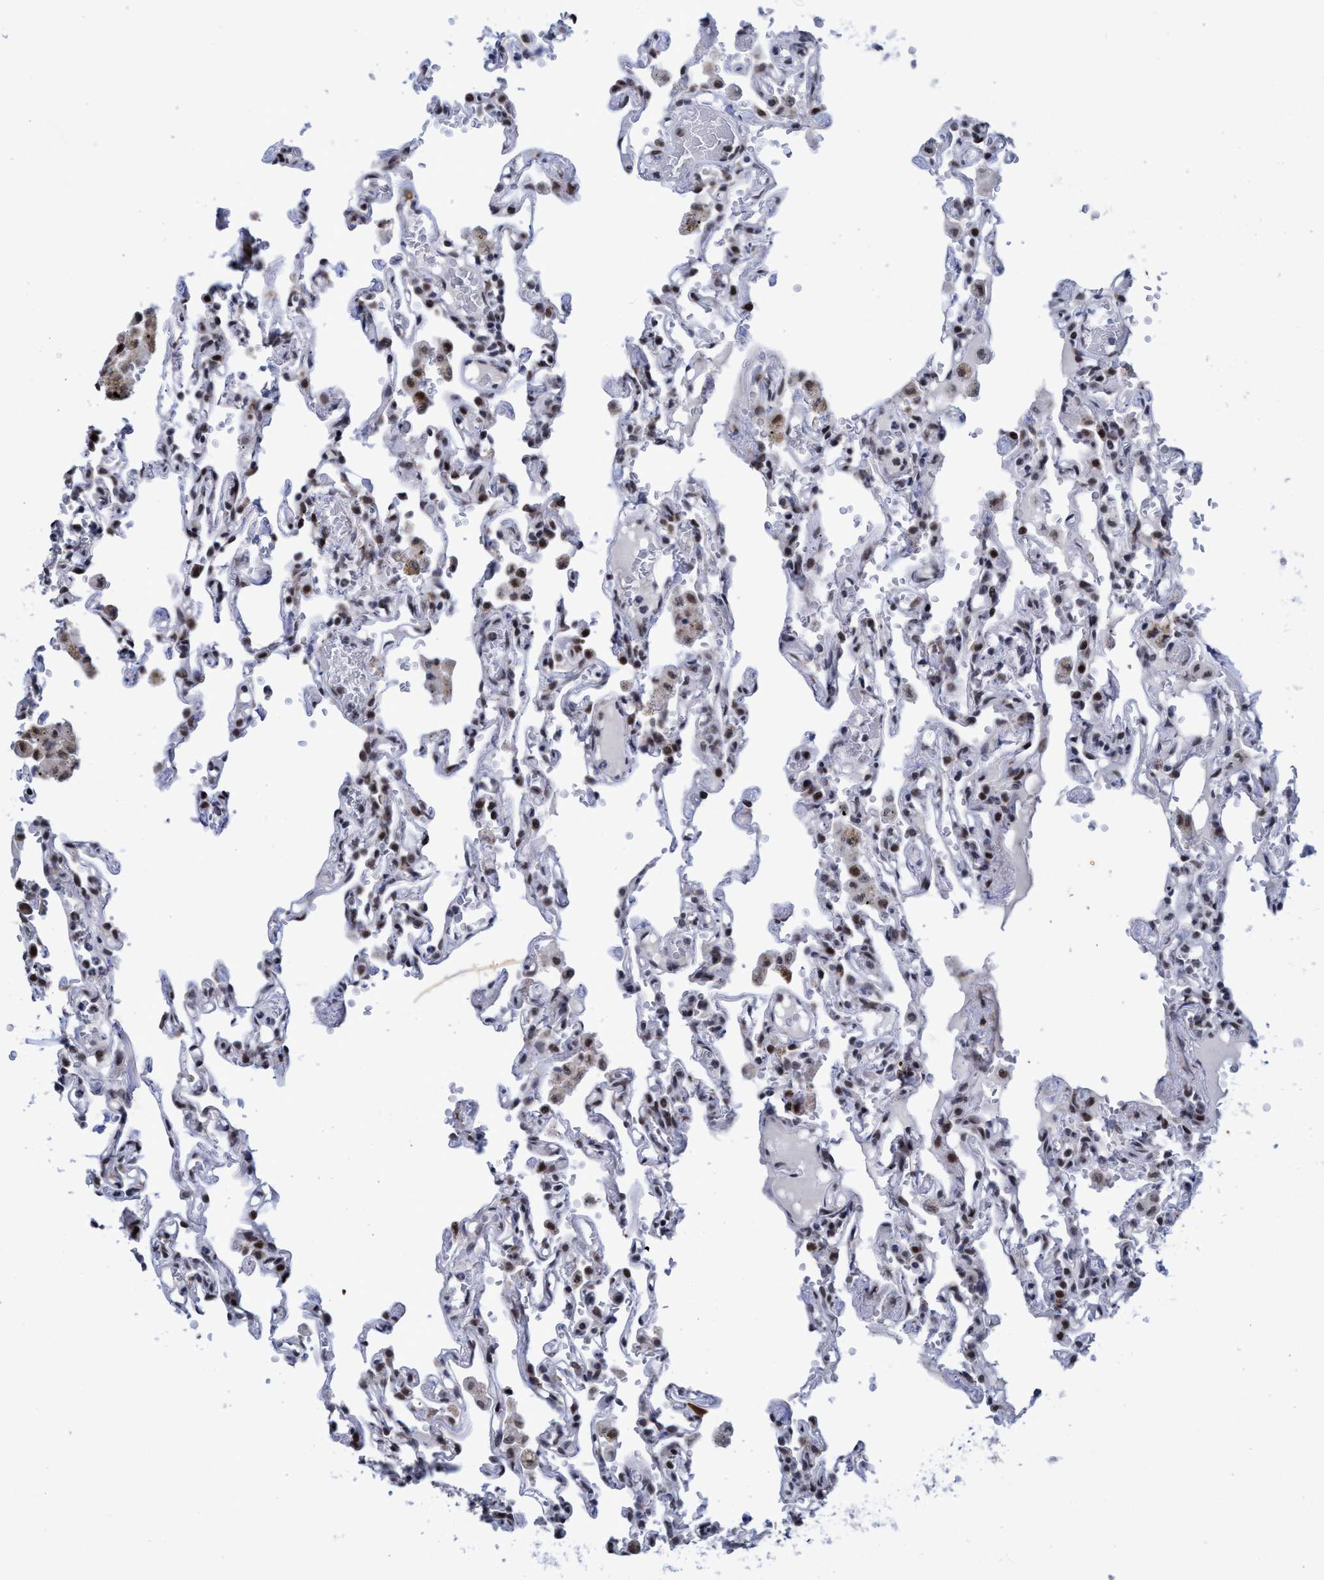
{"staining": {"intensity": "moderate", "quantity": ">75%", "location": "nuclear"}, "tissue": "lung", "cell_type": "Alveolar cells", "image_type": "normal", "snomed": [{"axis": "morphology", "description": "Normal tissue, NOS"}, {"axis": "topography", "description": "Lung"}], "caption": "Approximately >75% of alveolar cells in benign human lung demonstrate moderate nuclear protein positivity as visualized by brown immunohistochemical staining.", "gene": "GLT6D1", "patient": {"sex": "male", "age": 21}}